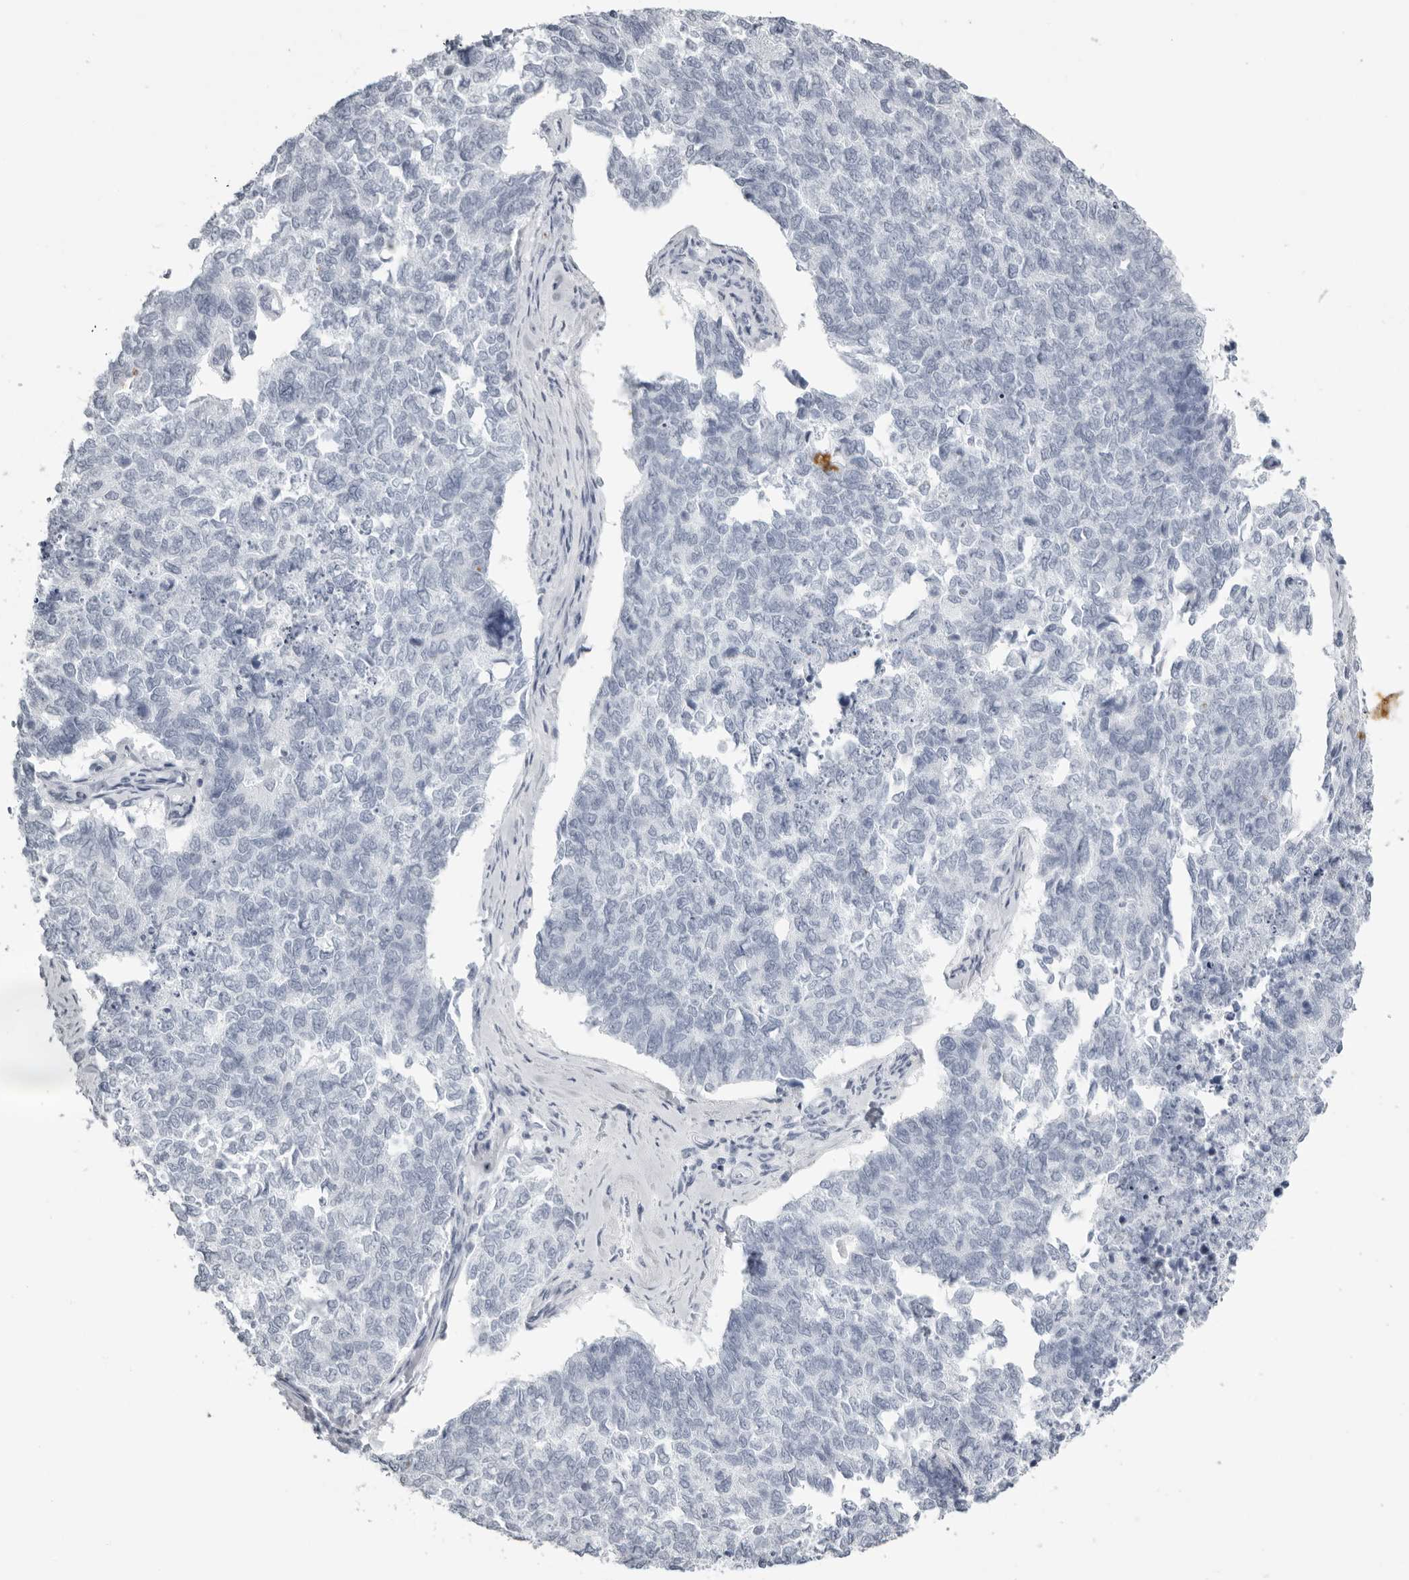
{"staining": {"intensity": "negative", "quantity": "none", "location": "none"}, "tissue": "cervical cancer", "cell_type": "Tumor cells", "image_type": "cancer", "snomed": [{"axis": "morphology", "description": "Squamous cell carcinoma, NOS"}, {"axis": "topography", "description": "Cervix"}], "caption": "Protein analysis of cervical cancer shows no significant positivity in tumor cells.", "gene": "KLK9", "patient": {"sex": "female", "age": 63}}